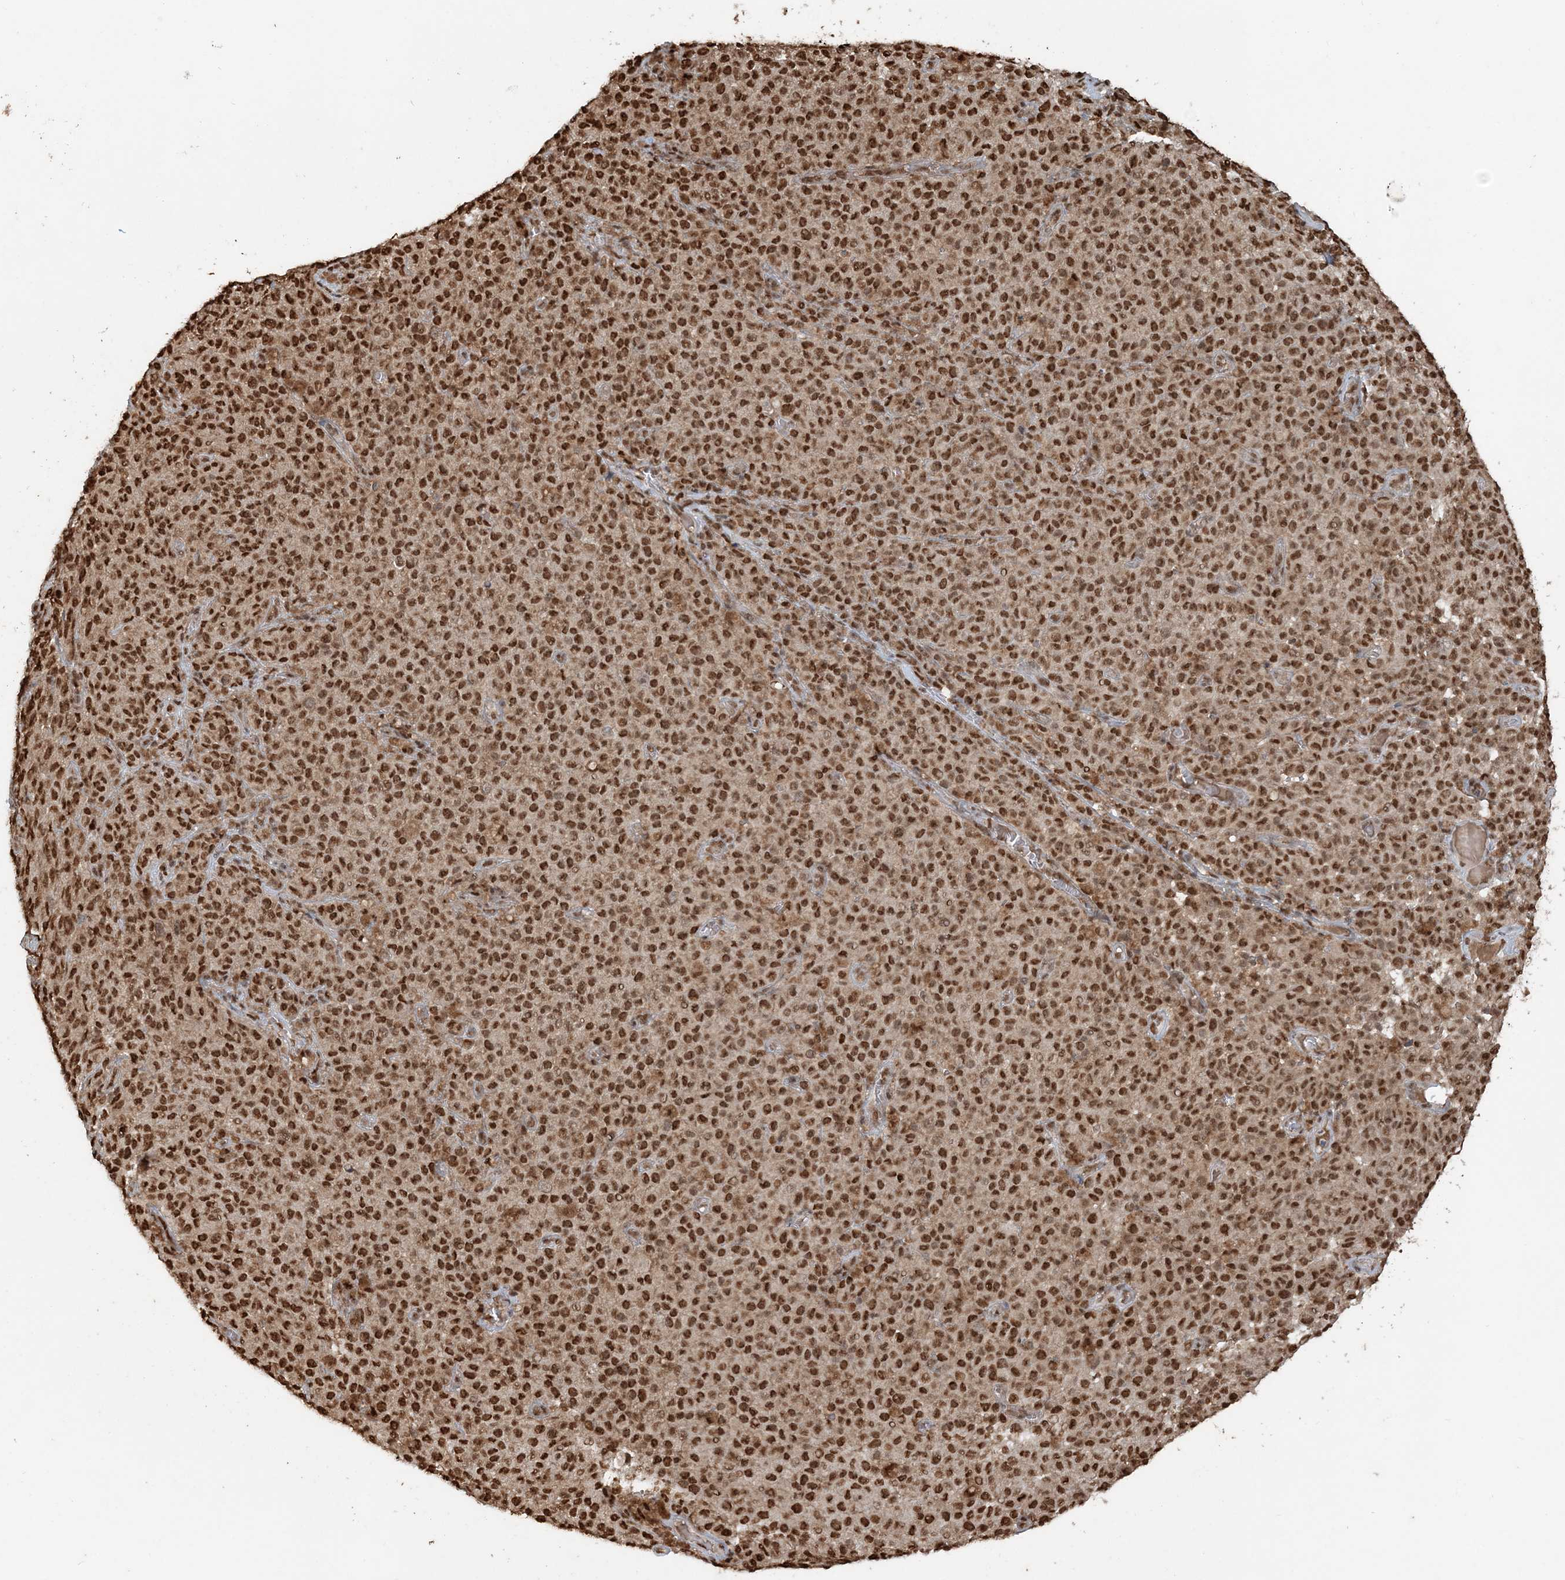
{"staining": {"intensity": "moderate", "quantity": ">75%", "location": "nuclear"}, "tissue": "melanoma", "cell_type": "Tumor cells", "image_type": "cancer", "snomed": [{"axis": "morphology", "description": "Malignant melanoma, NOS"}, {"axis": "topography", "description": "Skin"}], "caption": "Human melanoma stained with a protein marker shows moderate staining in tumor cells.", "gene": "ARHGAP35", "patient": {"sex": "female", "age": 82}}